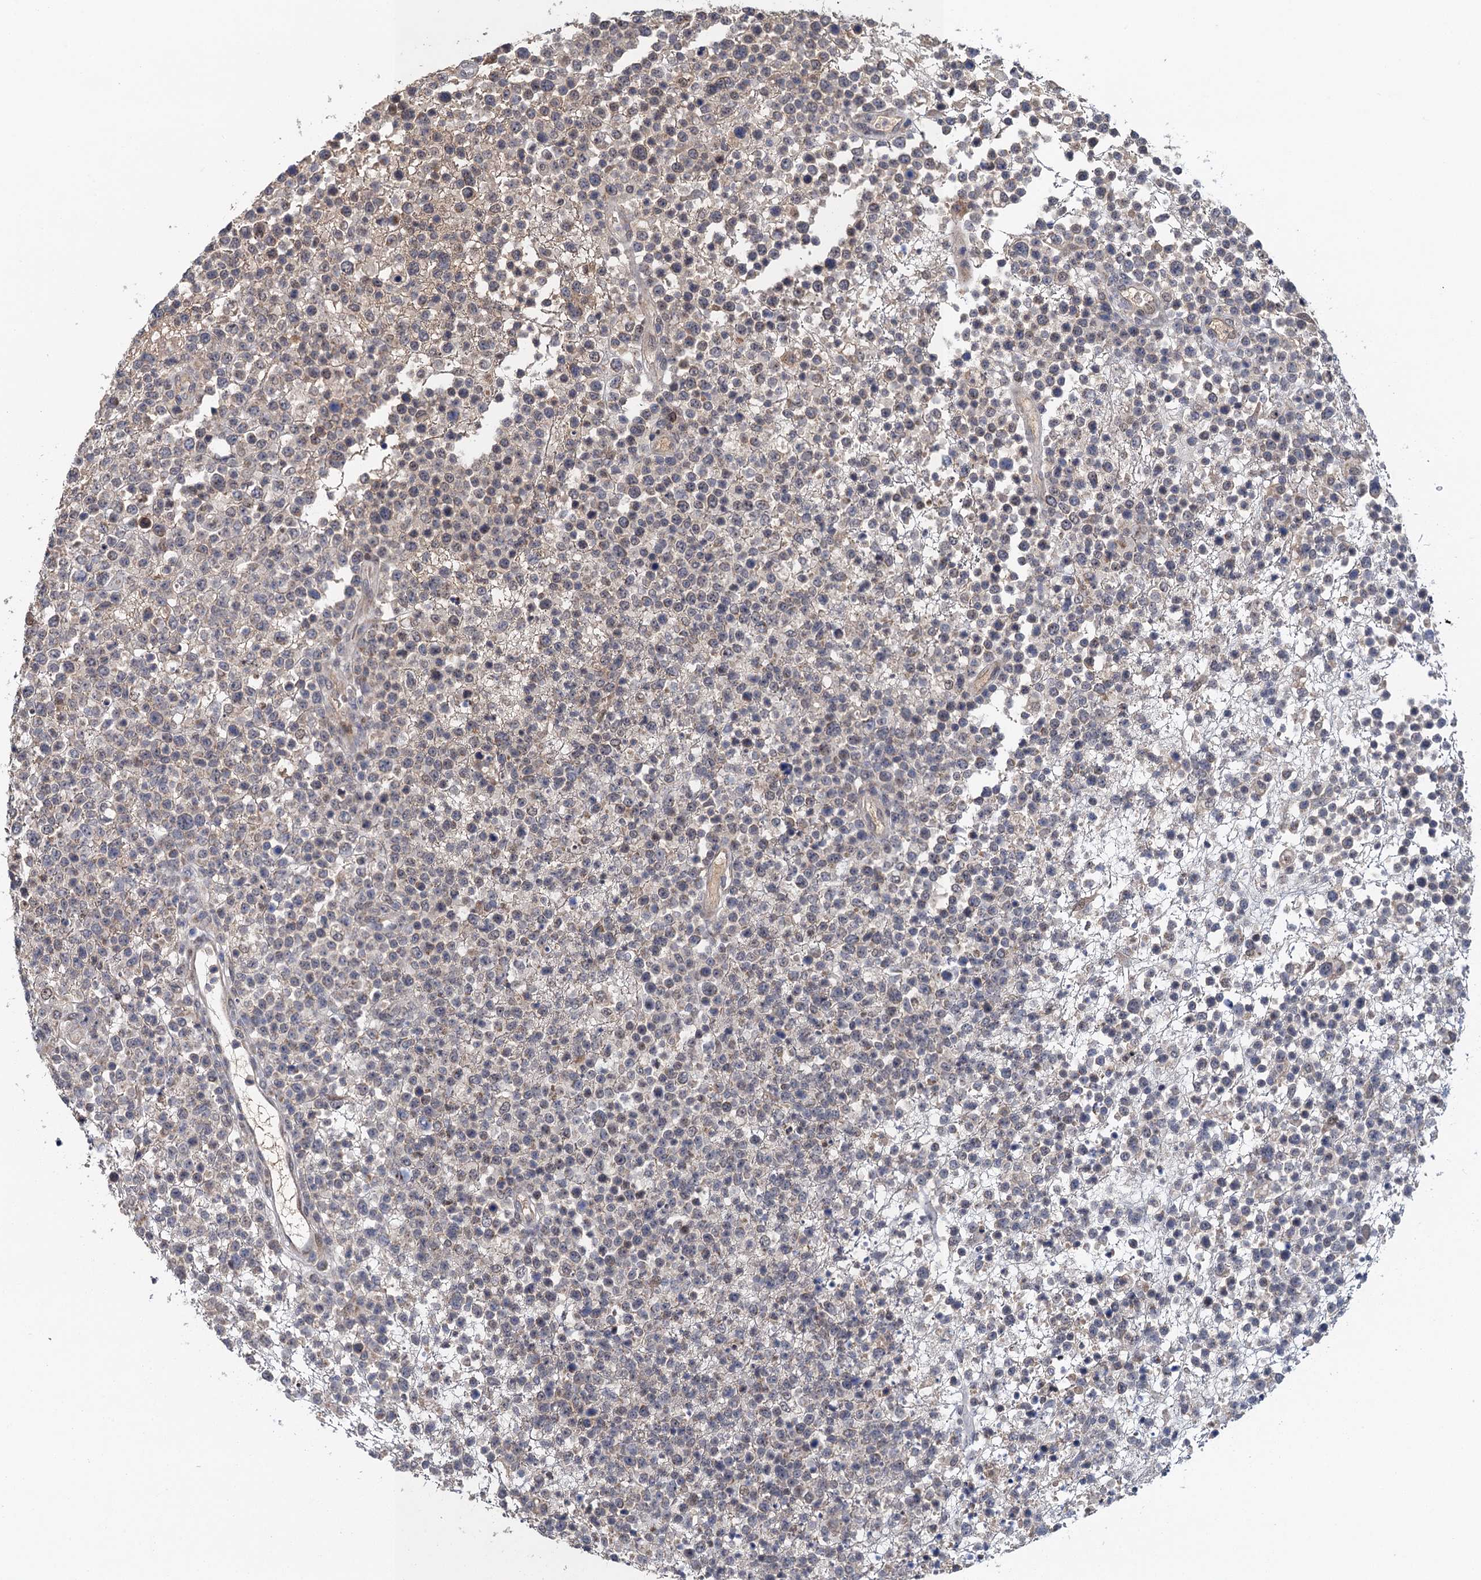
{"staining": {"intensity": "negative", "quantity": "none", "location": "none"}, "tissue": "lymphoma", "cell_type": "Tumor cells", "image_type": "cancer", "snomed": [{"axis": "morphology", "description": "Malignant lymphoma, non-Hodgkin's type, High grade"}, {"axis": "topography", "description": "Colon"}], "caption": "Immunohistochemistry (IHC) histopathology image of human high-grade malignant lymphoma, non-Hodgkin's type stained for a protein (brown), which displays no expression in tumor cells.", "gene": "MDM1", "patient": {"sex": "female", "age": 53}}